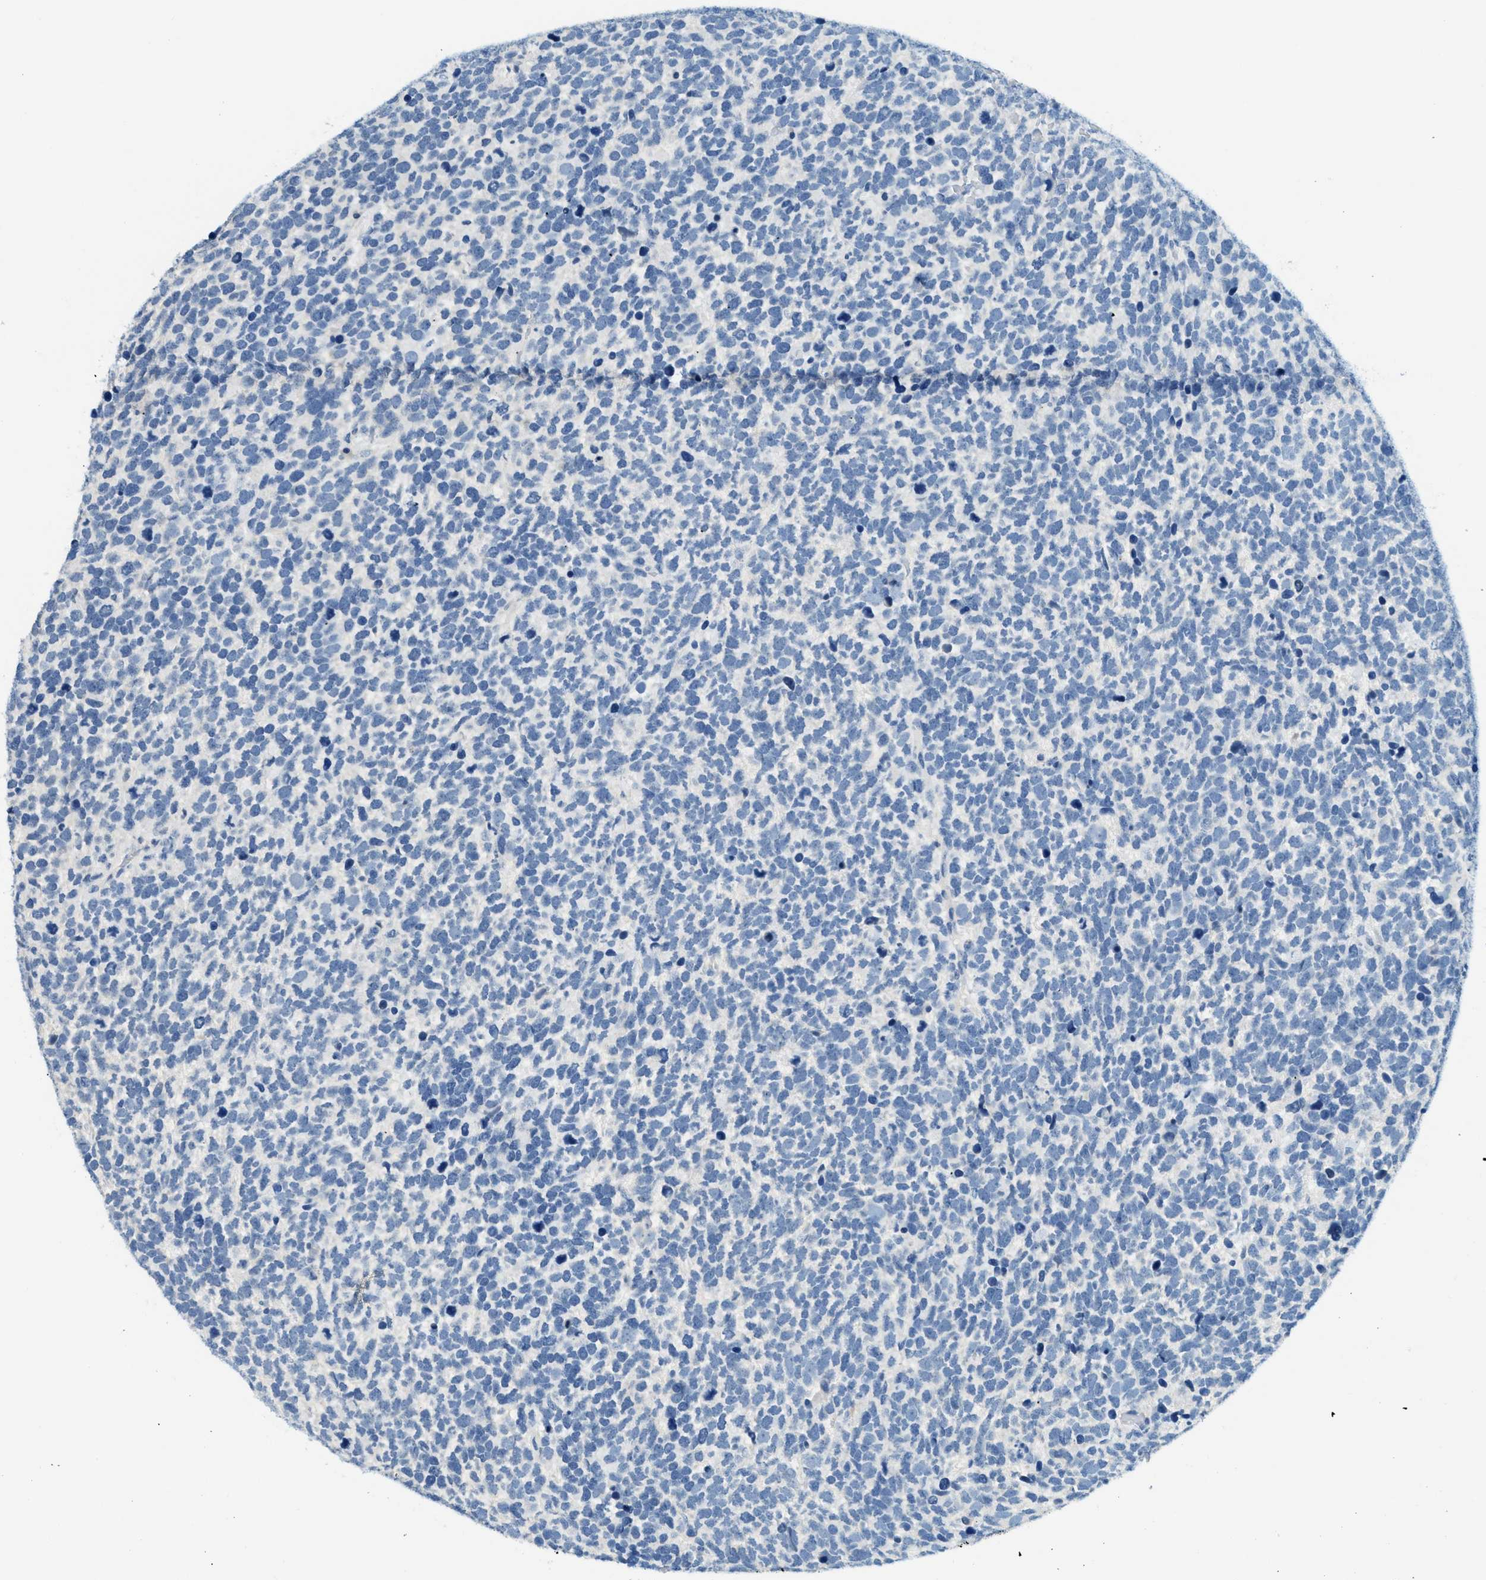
{"staining": {"intensity": "negative", "quantity": "none", "location": "none"}, "tissue": "urothelial cancer", "cell_type": "Tumor cells", "image_type": "cancer", "snomed": [{"axis": "morphology", "description": "Urothelial carcinoma, High grade"}, {"axis": "topography", "description": "Urinary bladder"}], "caption": "IHC image of high-grade urothelial carcinoma stained for a protein (brown), which shows no expression in tumor cells.", "gene": "CYP4X1", "patient": {"sex": "female", "age": 82}}